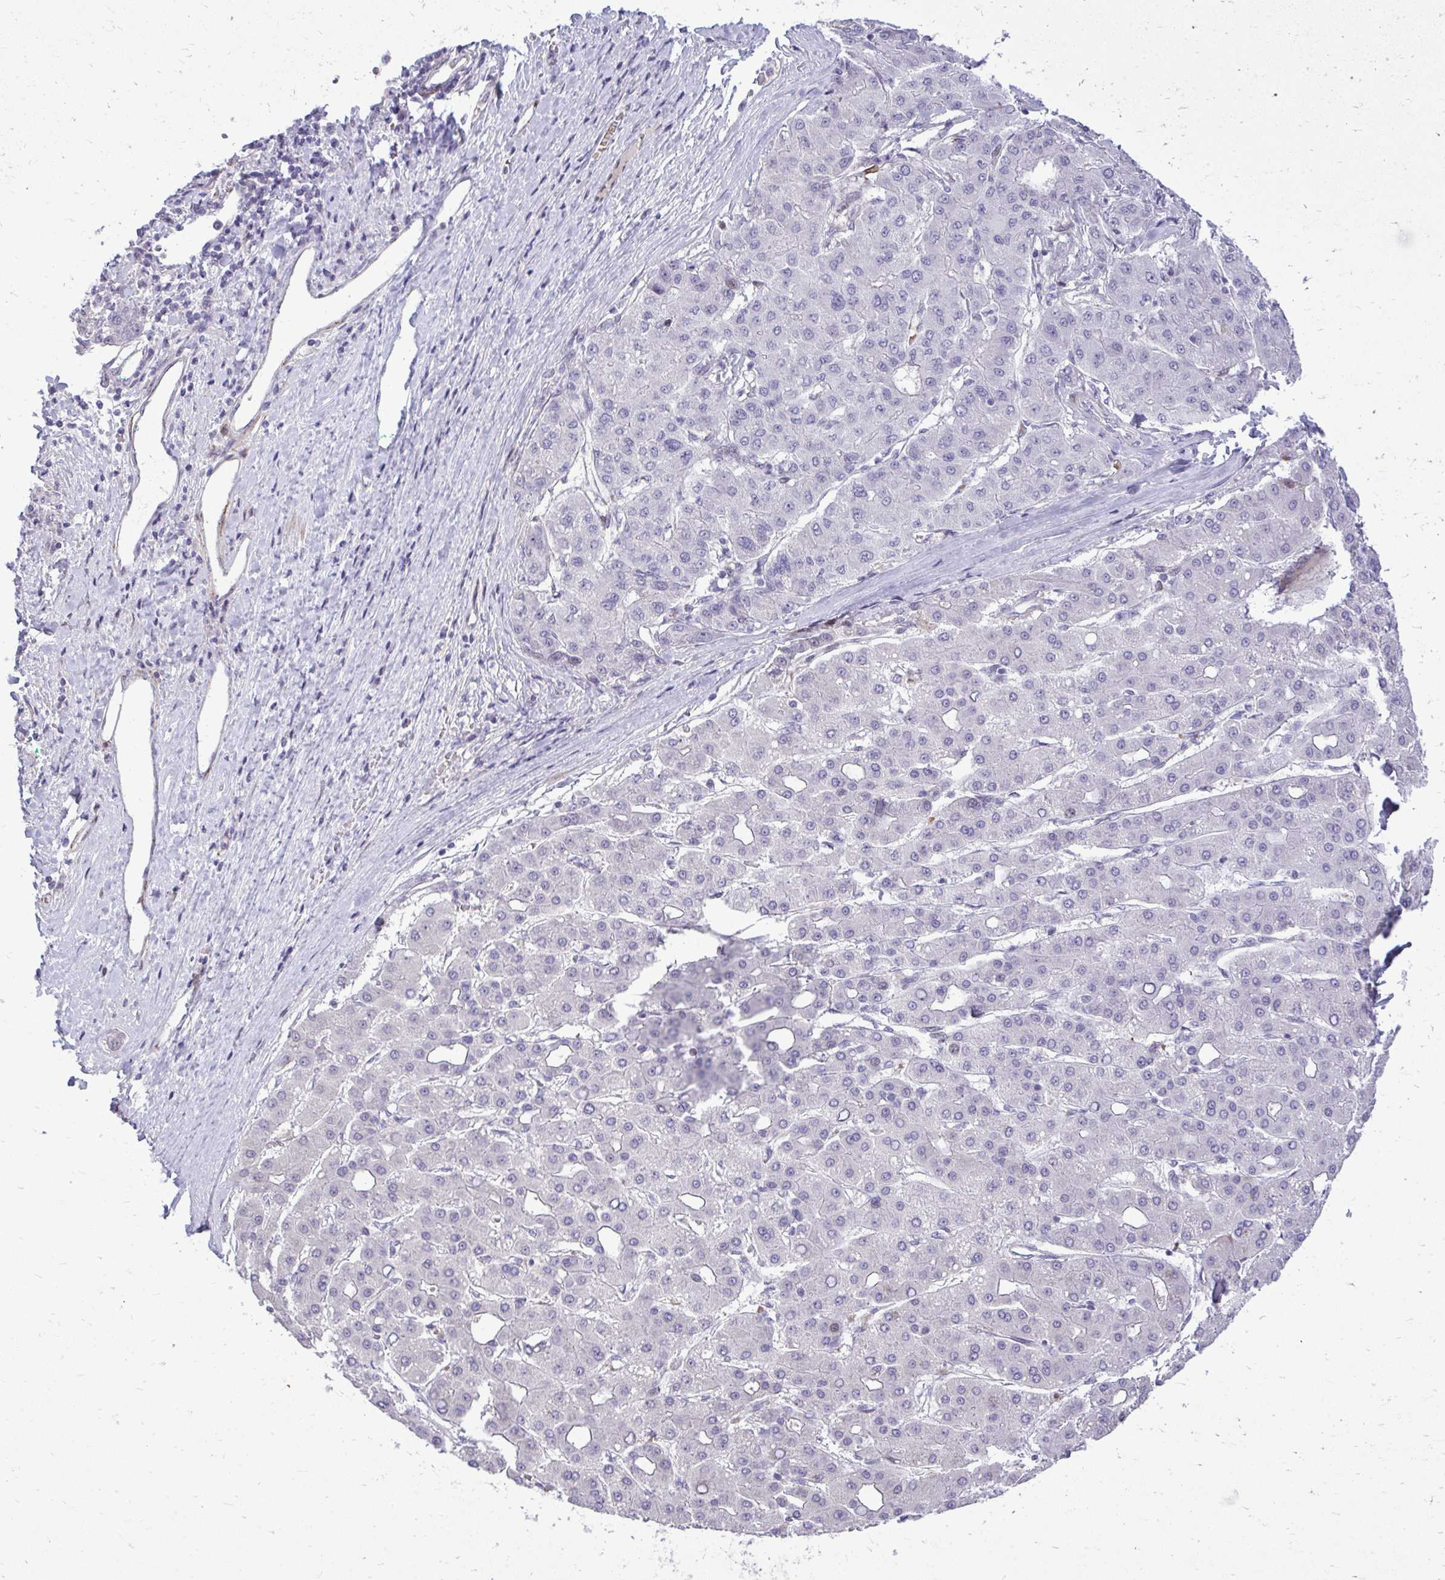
{"staining": {"intensity": "negative", "quantity": "none", "location": "none"}, "tissue": "liver cancer", "cell_type": "Tumor cells", "image_type": "cancer", "snomed": [{"axis": "morphology", "description": "Carcinoma, Hepatocellular, NOS"}, {"axis": "topography", "description": "Liver"}], "caption": "An immunohistochemistry histopathology image of liver cancer (hepatocellular carcinoma) is shown. There is no staining in tumor cells of liver cancer (hepatocellular carcinoma). The staining was performed using DAB to visualize the protein expression in brown, while the nuclei were stained in blue with hematoxylin (Magnification: 20x).", "gene": "DLX4", "patient": {"sex": "male", "age": 65}}